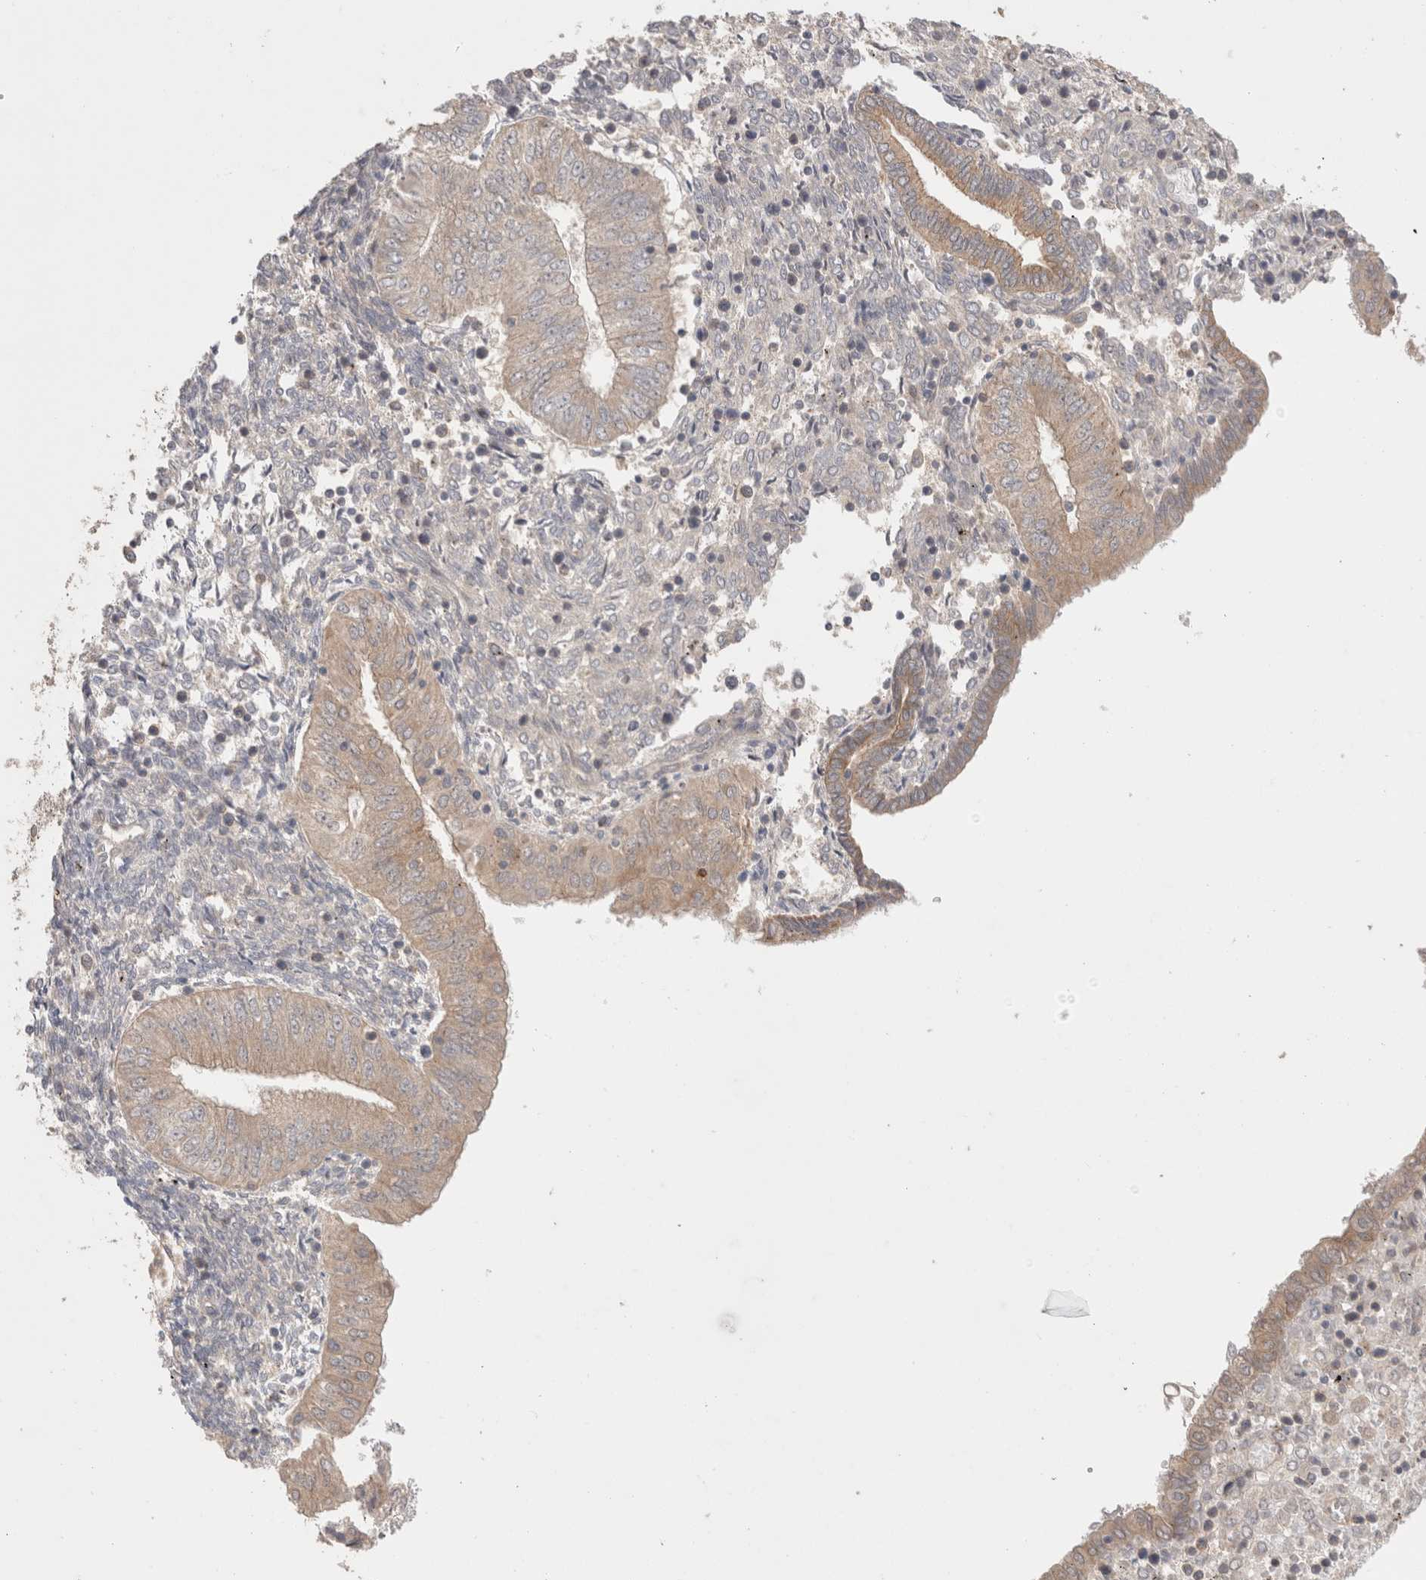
{"staining": {"intensity": "weak", "quantity": ">75%", "location": "cytoplasmic/membranous"}, "tissue": "endometrial cancer", "cell_type": "Tumor cells", "image_type": "cancer", "snomed": [{"axis": "morphology", "description": "Normal tissue, NOS"}, {"axis": "morphology", "description": "Adenocarcinoma, NOS"}, {"axis": "topography", "description": "Endometrium"}], "caption": "Immunohistochemistry image of human endometrial cancer (adenocarcinoma) stained for a protein (brown), which displays low levels of weak cytoplasmic/membranous staining in about >75% of tumor cells.", "gene": "SLC29A1", "patient": {"sex": "female", "age": 53}}